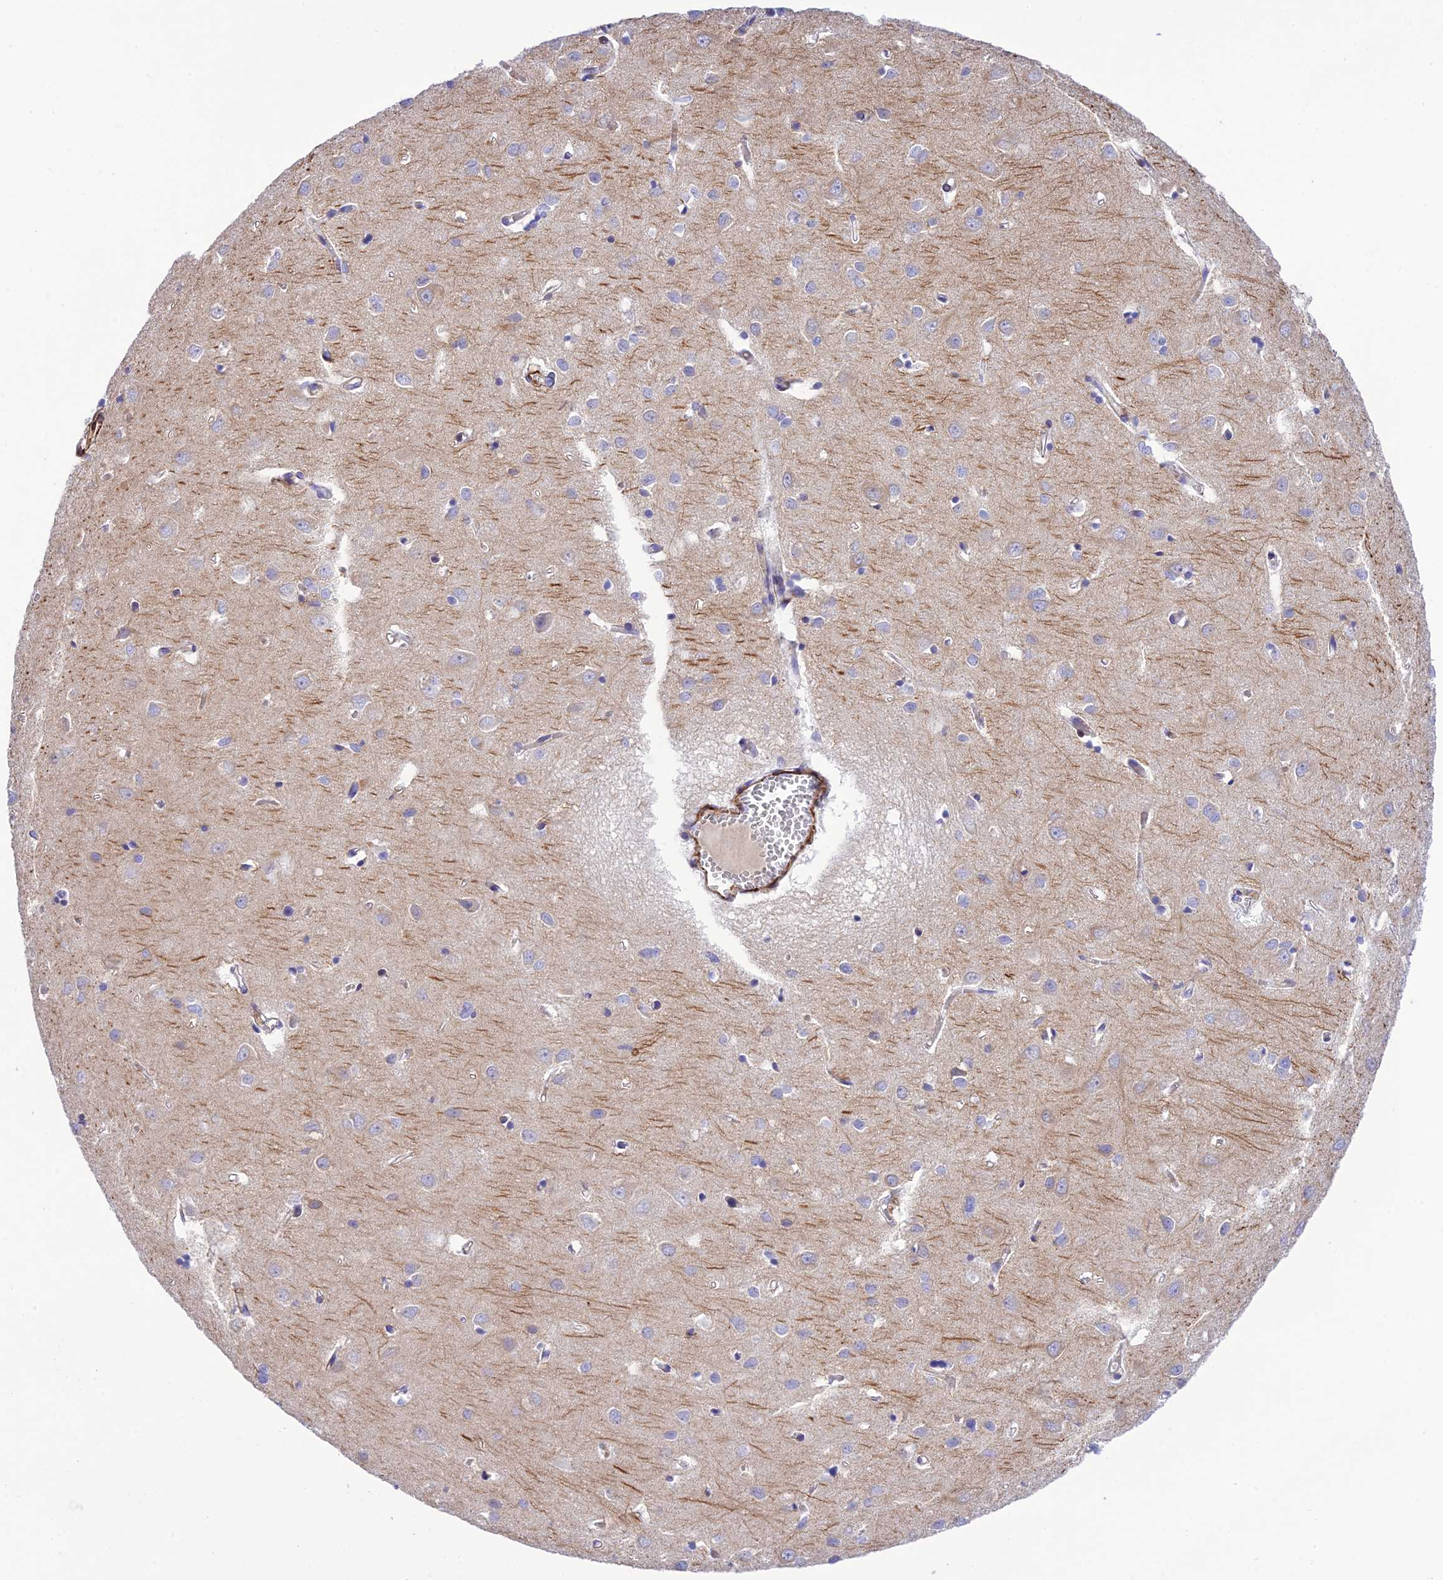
{"staining": {"intensity": "negative", "quantity": "none", "location": "none"}, "tissue": "cerebral cortex", "cell_type": "Endothelial cells", "image_type": "normal", "snomed": [{"axis": "morphology", "description": "Normal tissue, NOS"}, {"axis": "topography", "description": "Cerebral cortex"}], "caption": "IHC image of benign human cerebral cortex stained for a protein (brown), which displays no staining in endothelial cells. (DAB (3,3'-diaminobenzidine) IHC, high magnification).", "gene": "FRA10AC1", "patient": {"sex": "female", "age": 64}}